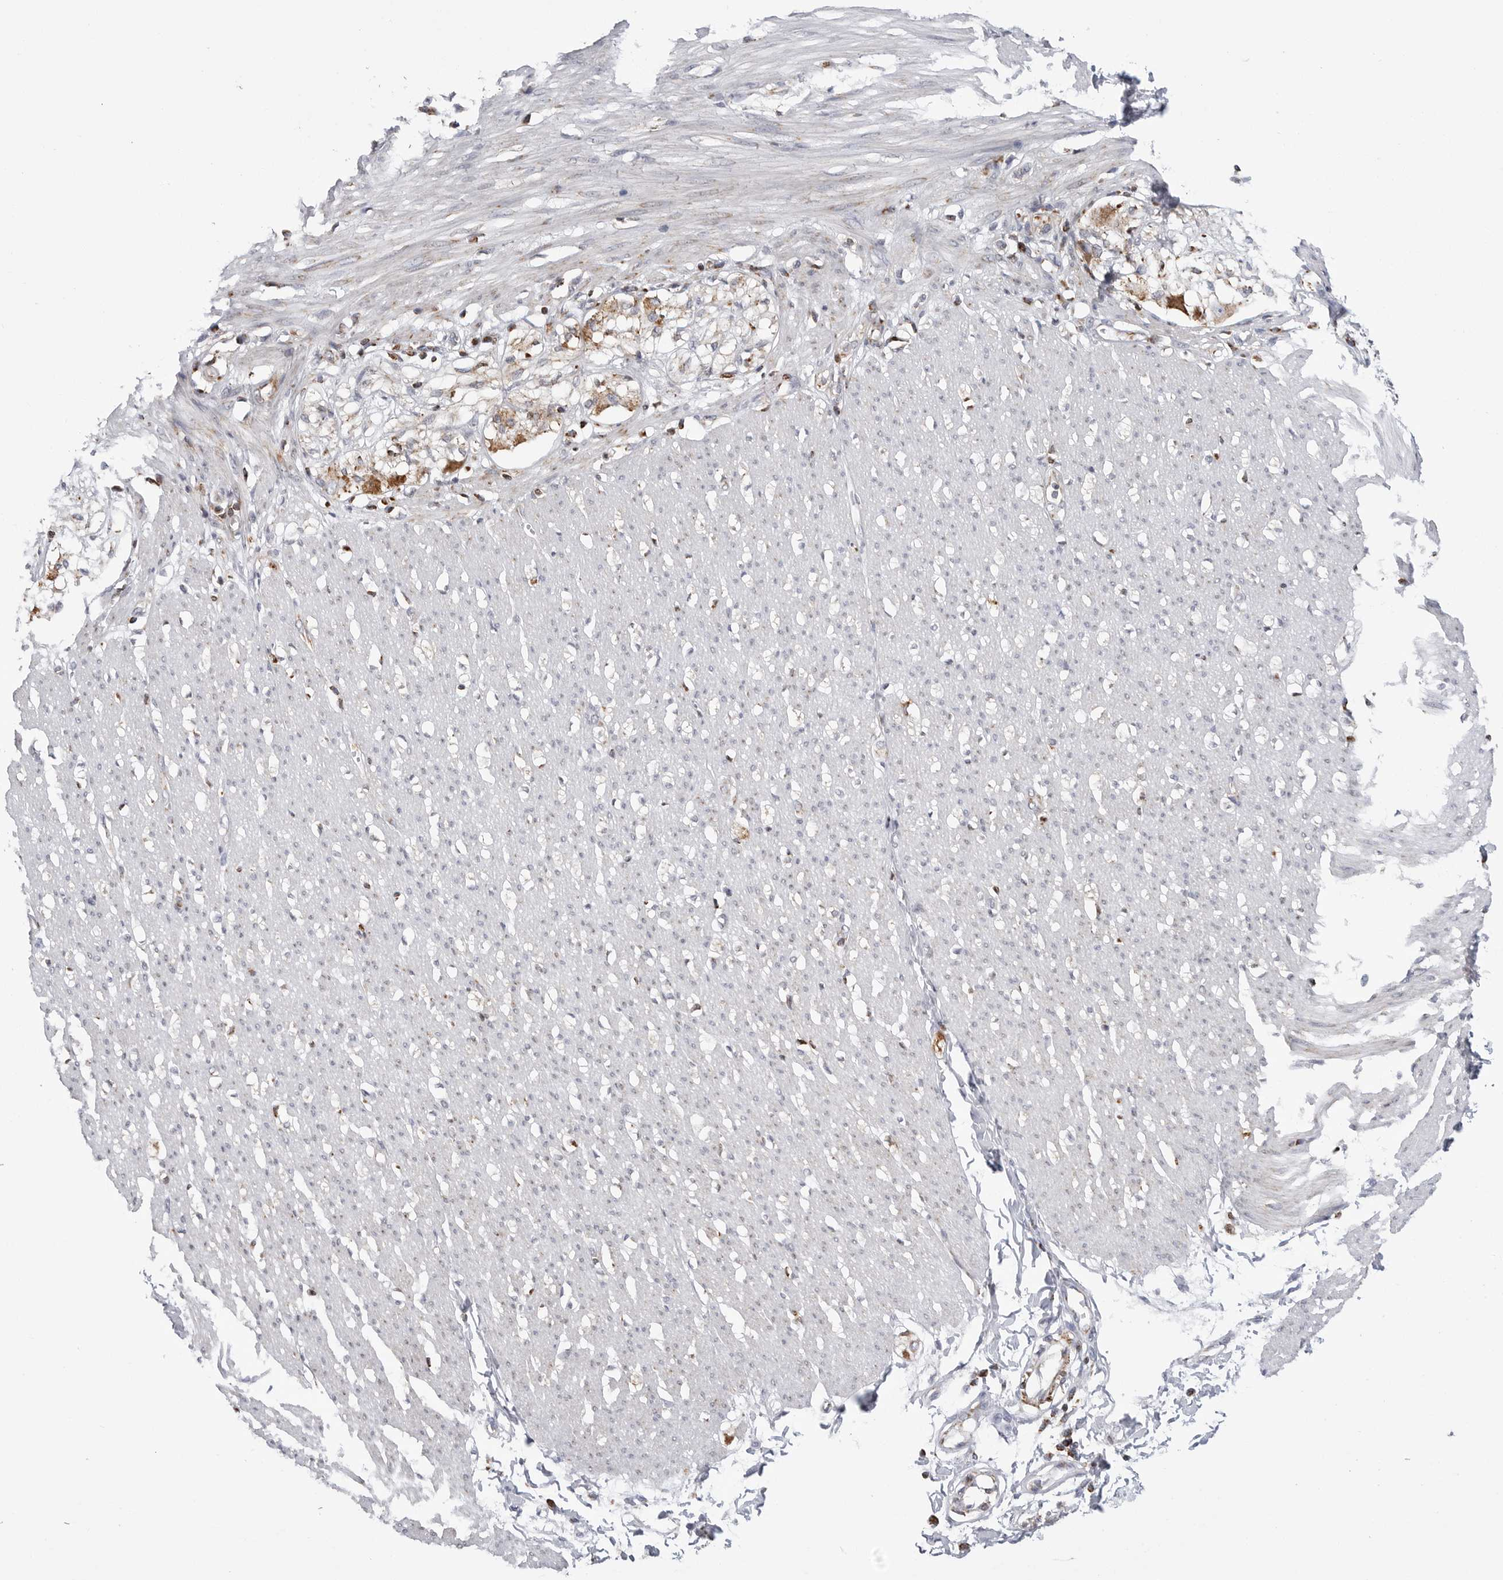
{"staining": {"intensity": "moderate", "quantity": "<25%", "location": "cytoplasmic/membranous"}, "tissue": "smooth muscle", "cell_type": "Smooth muscle cells", "image_type": "normal", "snomed": [{"axis": "morphology", "description": "Normal tissue, NOS"}, {"axis": "morphology", "description": "Adenocarcinoma, NOS"}, {"axis": "topography", "description": "Colon"}, {"axis": "topography", "description": "Peripheral nerve tissue"}], "caption": "Smooth muscle cells display low levels of moderate cytoplasmic/membranous positivity in about <25% of cells in benign smooth muscle.", "gene": "COX5A", "patient": {"sex": "male", "age": 14}}